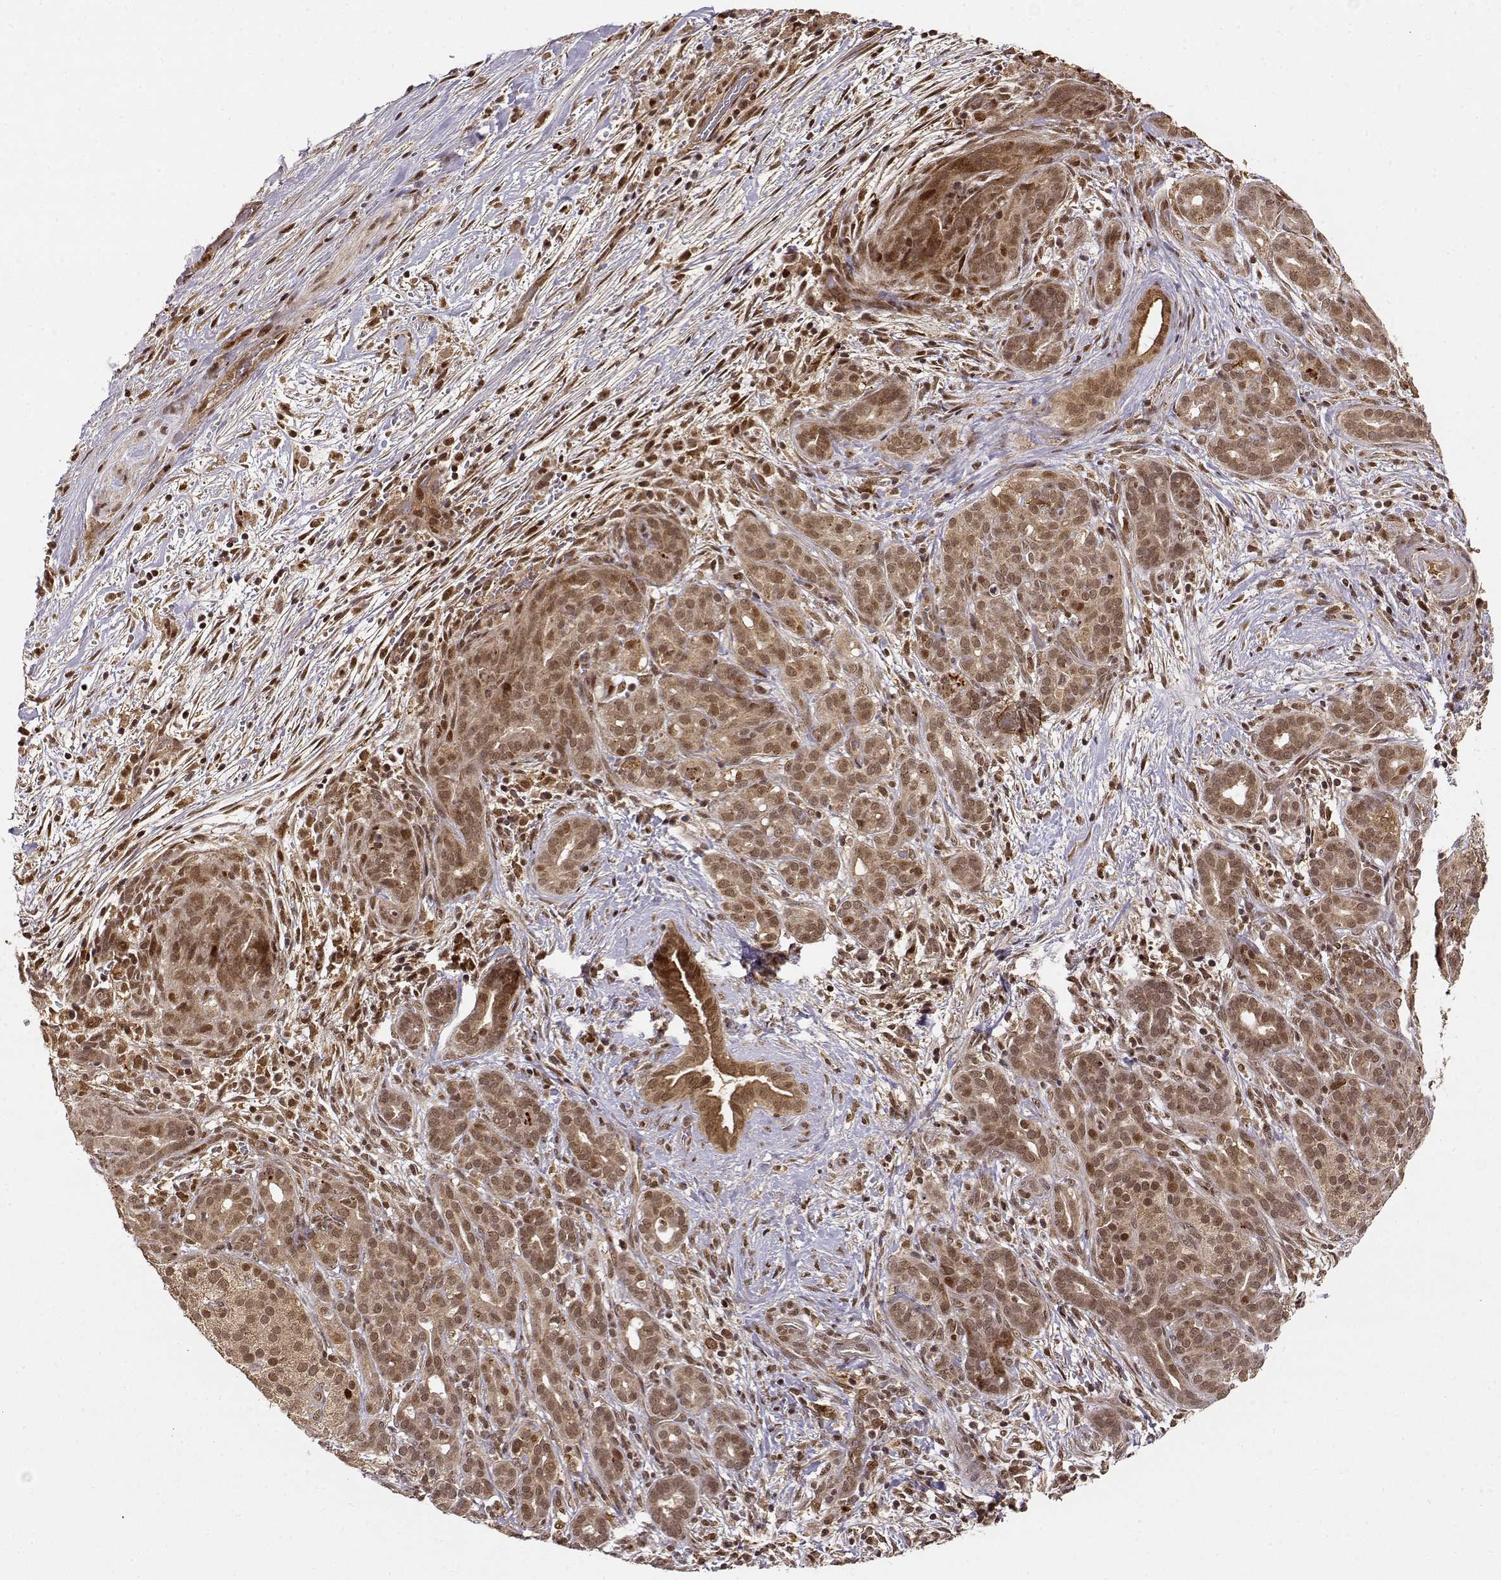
{"staining": {"intensity": "moderate", "quantity": ">75%", "location": "cytoplasmic/membranous,nuclear"}, "tissue": "pancreatic cancer", "cell_type": "Tumor cells", "image_type": "cancer", "snomed": [{"axis": "morphology", "description": "Adenocarcinoma, NOS"}, {"axis": "topography", "description": "Pancreas"}], "caption": "Pancreatic cancer stained for a protein (brown) reveals moderate cytoplasmic/membranous and nuclear positive expression in about >75% of tumor cells.", "gene": "MAEA", "patient": {"sex": "male", "age": 44}}